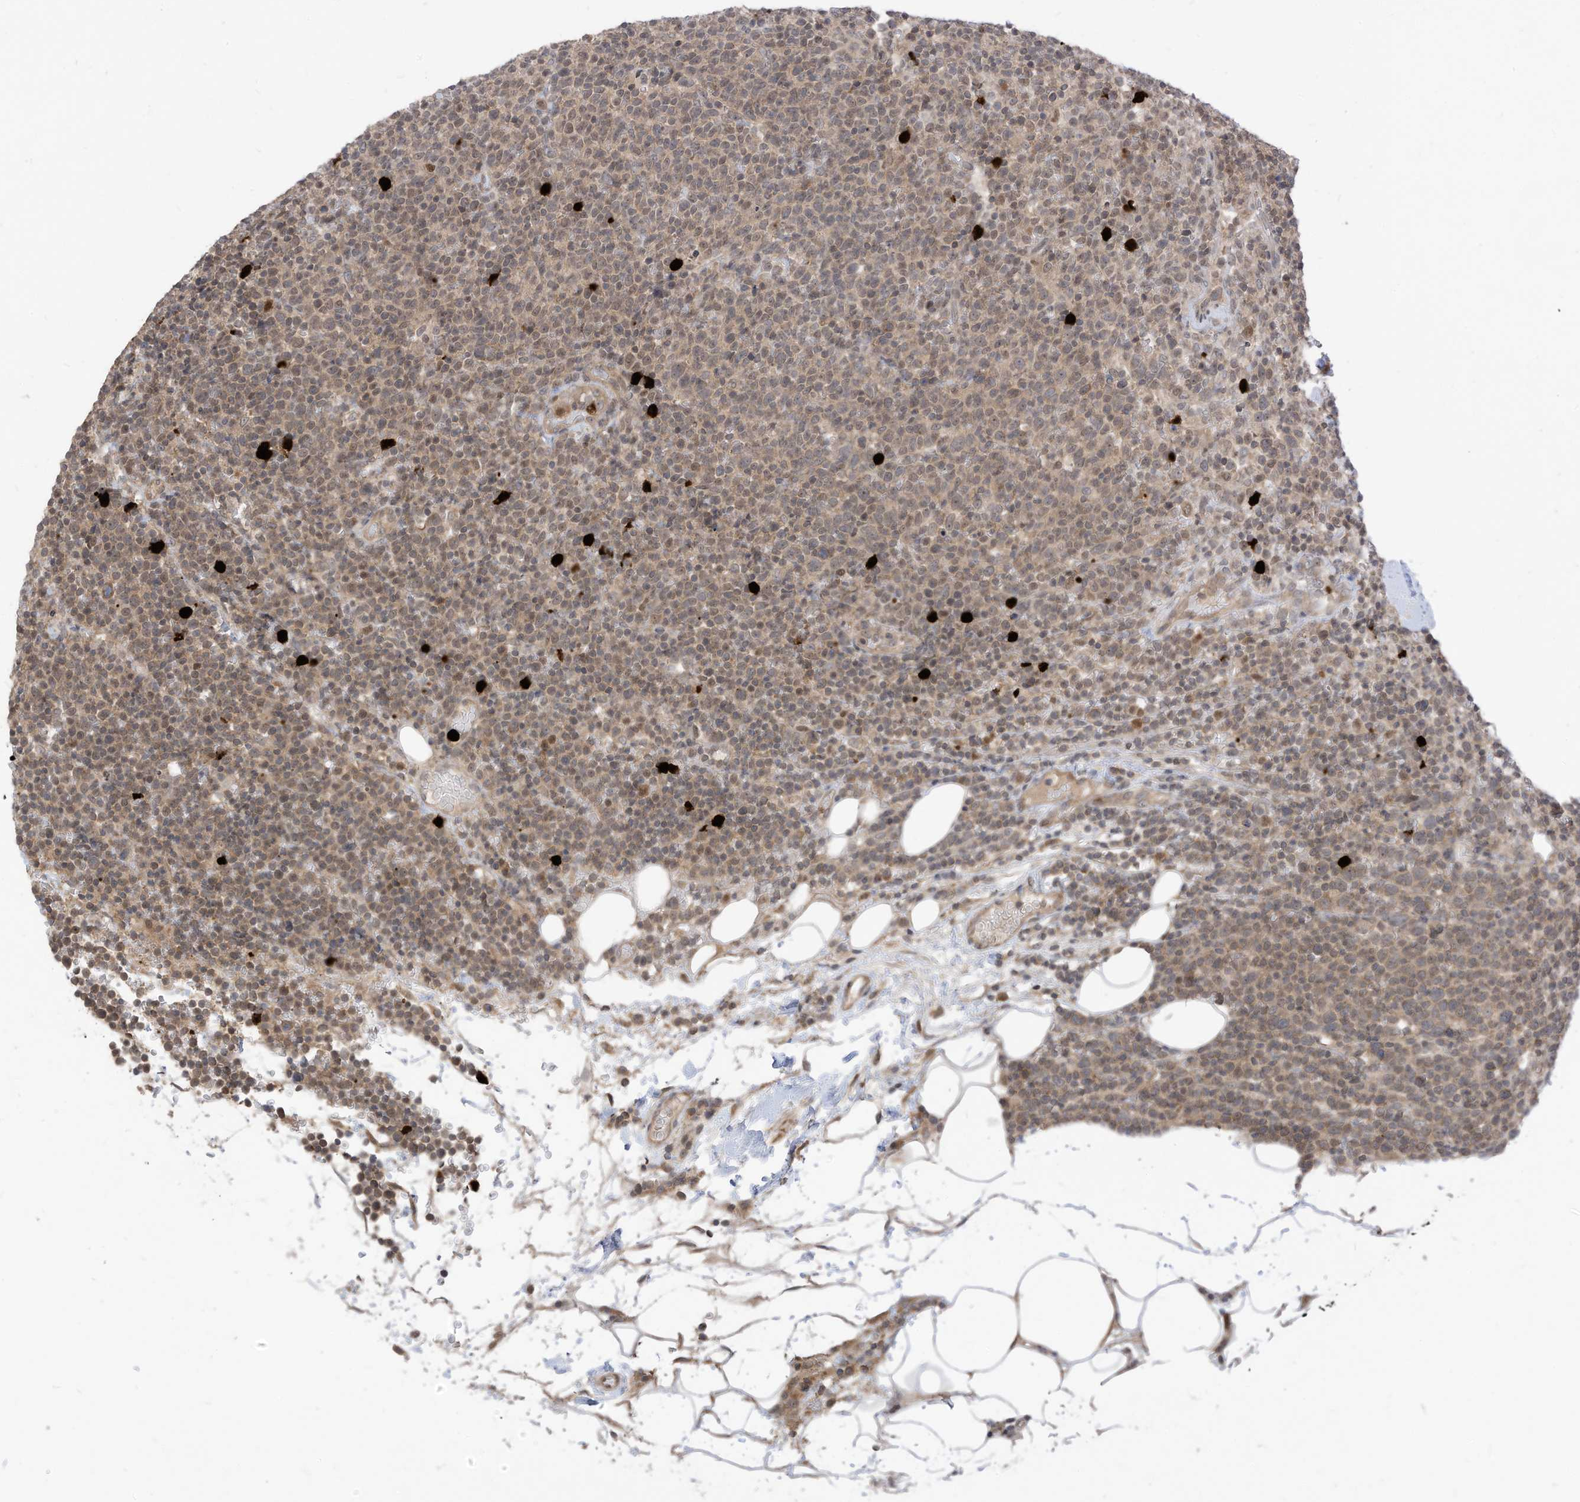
{"staining": {"intensity": "weak", "quantity": "<25%", "location": "cytoplasmic/membranous"}, "tissue": "lymphoma", "cell_type": "Tumor cells", "image_type": "cancer", "snomed": [{"axis": "morphology", "description": "Malignant lymphoma, non-Hodgkin's type, High grade"}, {"axis": "topography", "description": "Lymph node"}], "caption": "Tumor cells are negative for brown protein staining in lymphoma. (DAB (3,3'-diaminobenzidine) immunohistochemistry (IHC) with hematoxylin counter stain).", "gene": "CNKSR1", "patient": {"sex": "male", "age": 61}}